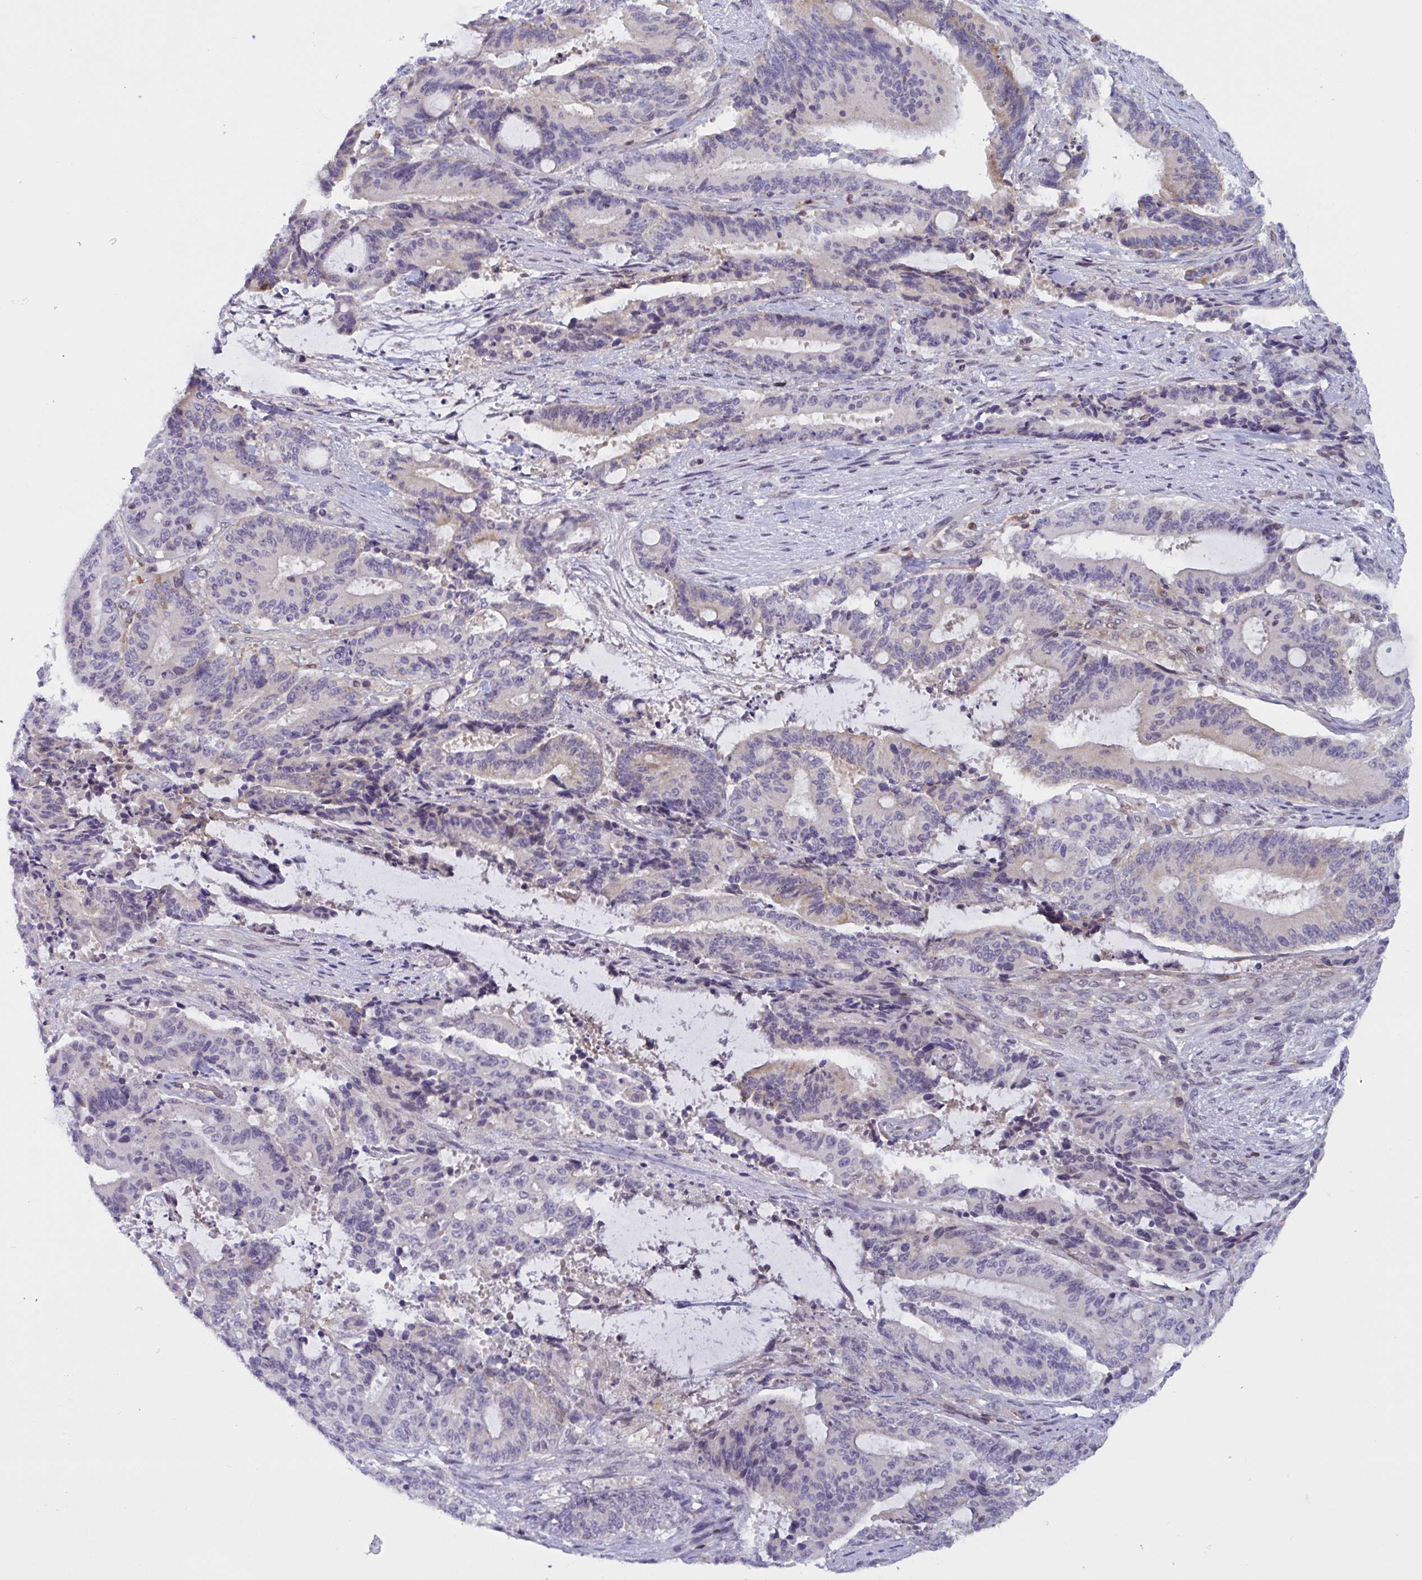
{"staining": {"intensity": "negative", "quantity": "none", "location": "none"}, "tissue": "liver cancer", "cell_type": "Tumor cells", "image_type": "cancer", "snomed": [{"axis": "morphology", "description": "Normal tissue, NOS"}, {"axis": "morphology", "description": "Cholangiocarcinoma"}, {"axis": "topography", "description": "Liver"}, {"axis": "topography", "description": "Peripheral nerve tissue"}], "caption": "There is no significant positivity in tumor cells of liver cancer.", "gene": "TANK", "patient": {"sex": "female", "age": 73}}